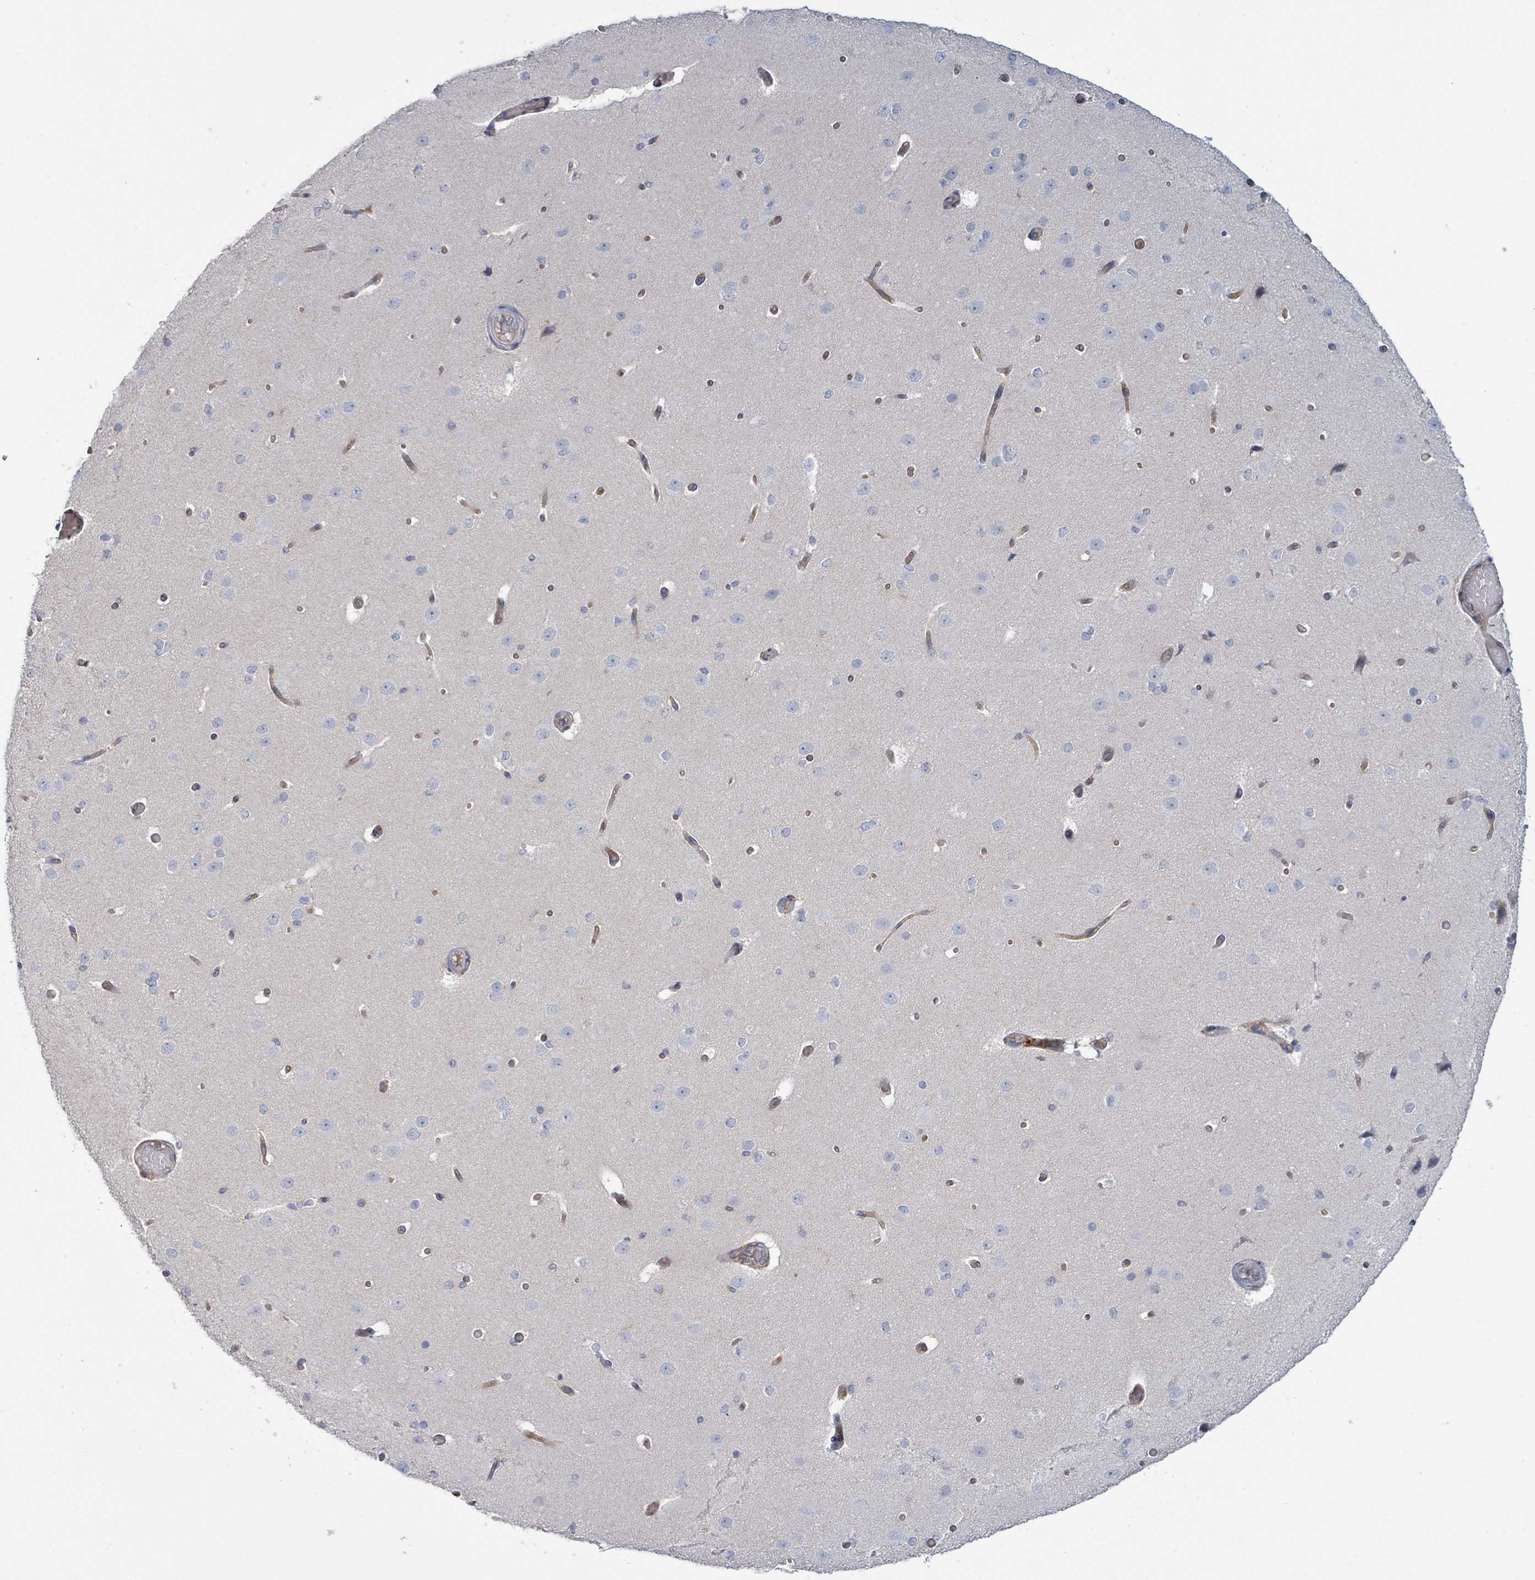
{"staining": {"intensity": "weak", "quantity": ">75%", "location": "cytoplasmic/membranous"}, "tissue": "cerebral cortex", "cell_type": "Endothelial cells", "image_type": "normal", "snomed": [{"axis": "morphology", "description": "Normal tissue, NOS"}, {"axis": "morphology", "description": "Inflammation, NOS"}, {"axis": "topography", "description": "Cerebral cortex"}], "caption": "A photomicrograph of cerebral cortex stained for a protein shows weak cytoplasmic/membranous brown staining in endothelial cells. (DAB IHC, brown staining for protein, blue staining for nuclei).", "gene": "TNFRSF14", "patient": {"sex": "male", "age": 6}}